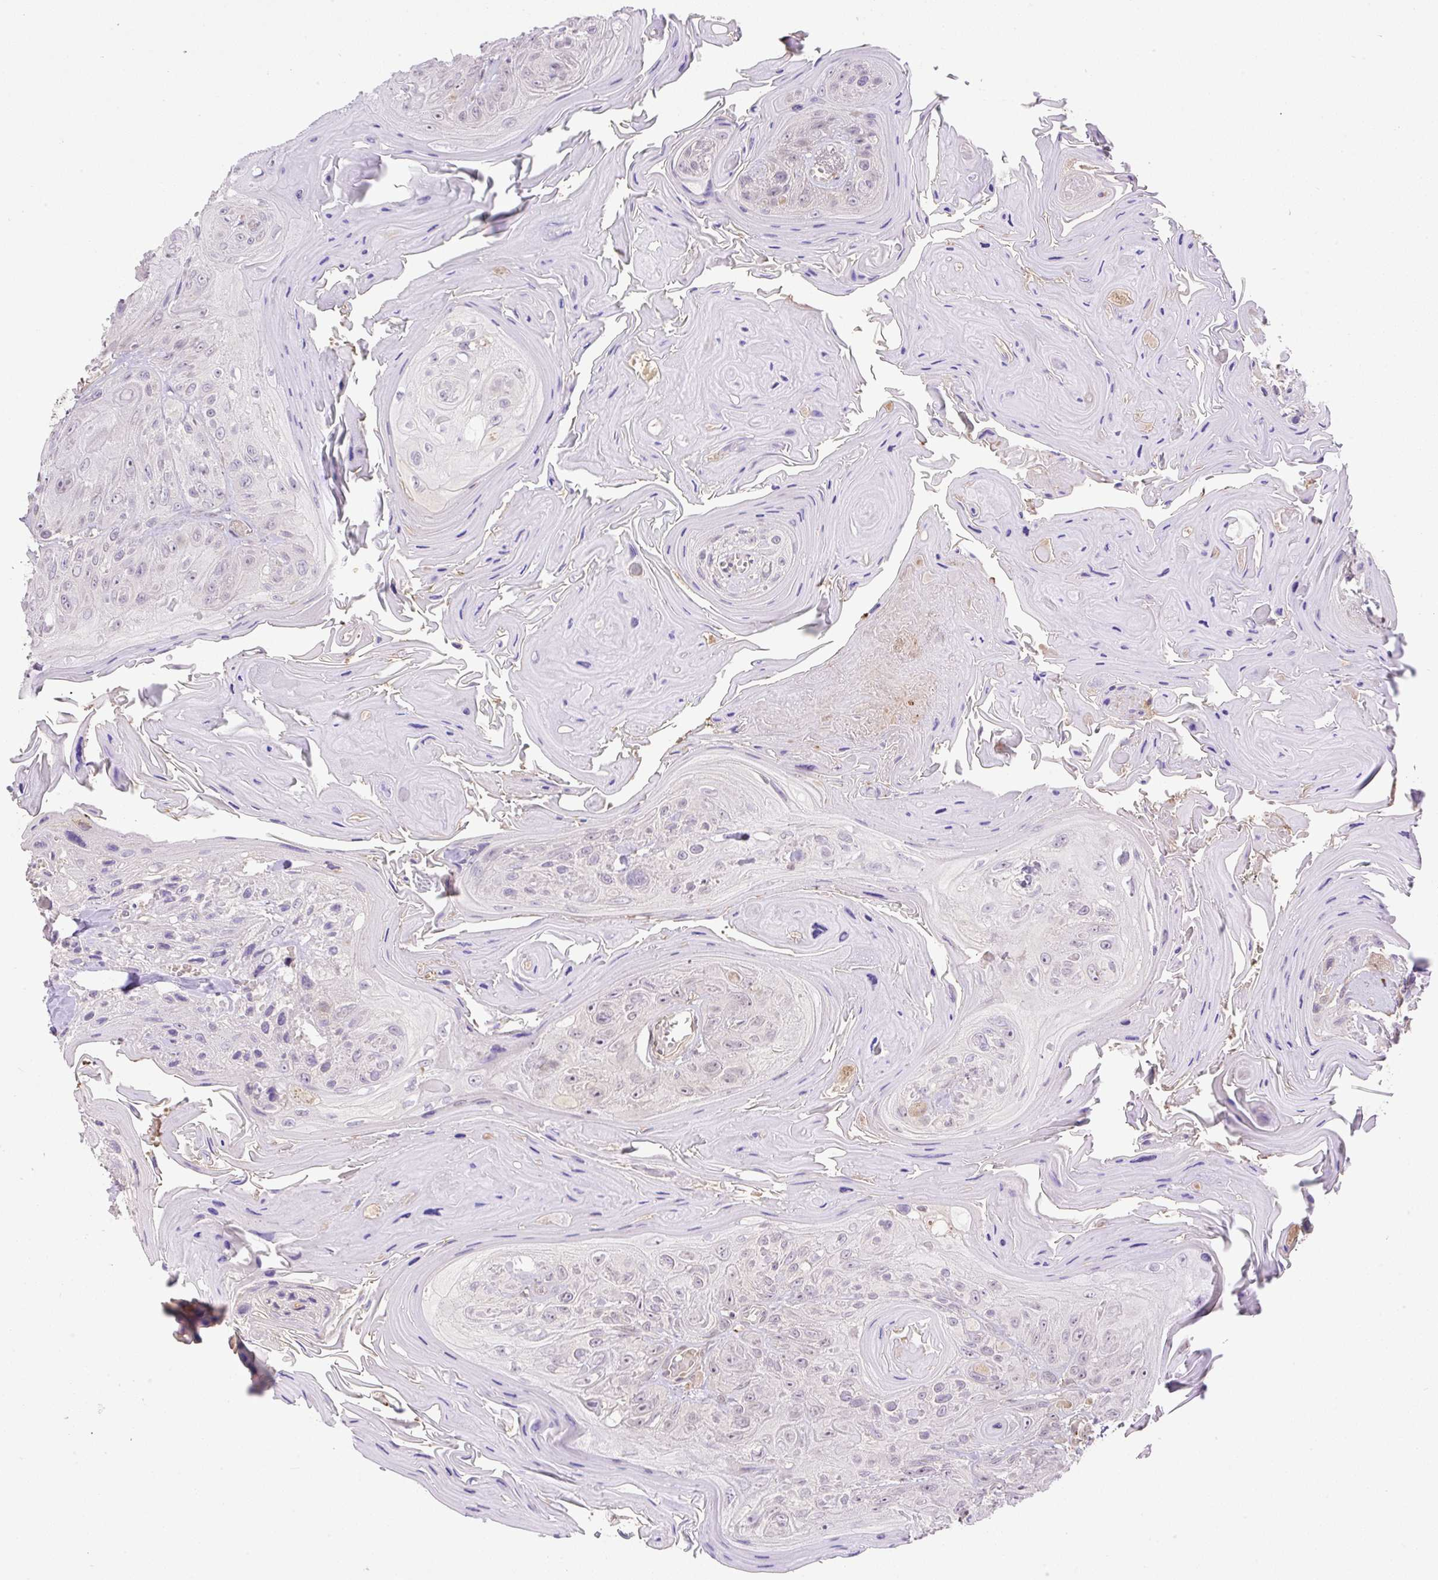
{"staining": {"intensity": "negative", "quantity": "none", "location": "none"}, "tissue": "head and neck cancer", "cell_type": "Tumor cells", "image_type": "cancer", "snomed": [{"axis": "morphology", "description": "Squamous cell carcinoma, NOS"}, {"axis": "topography", "description": "Head-Neck"}], "caption": "The IHC image has no significant positivity in tumor cells of head and neck squamous cell carcinoma tissue.", "gene": "HABP4", "patient": {"sex": "female", "age": 59}}